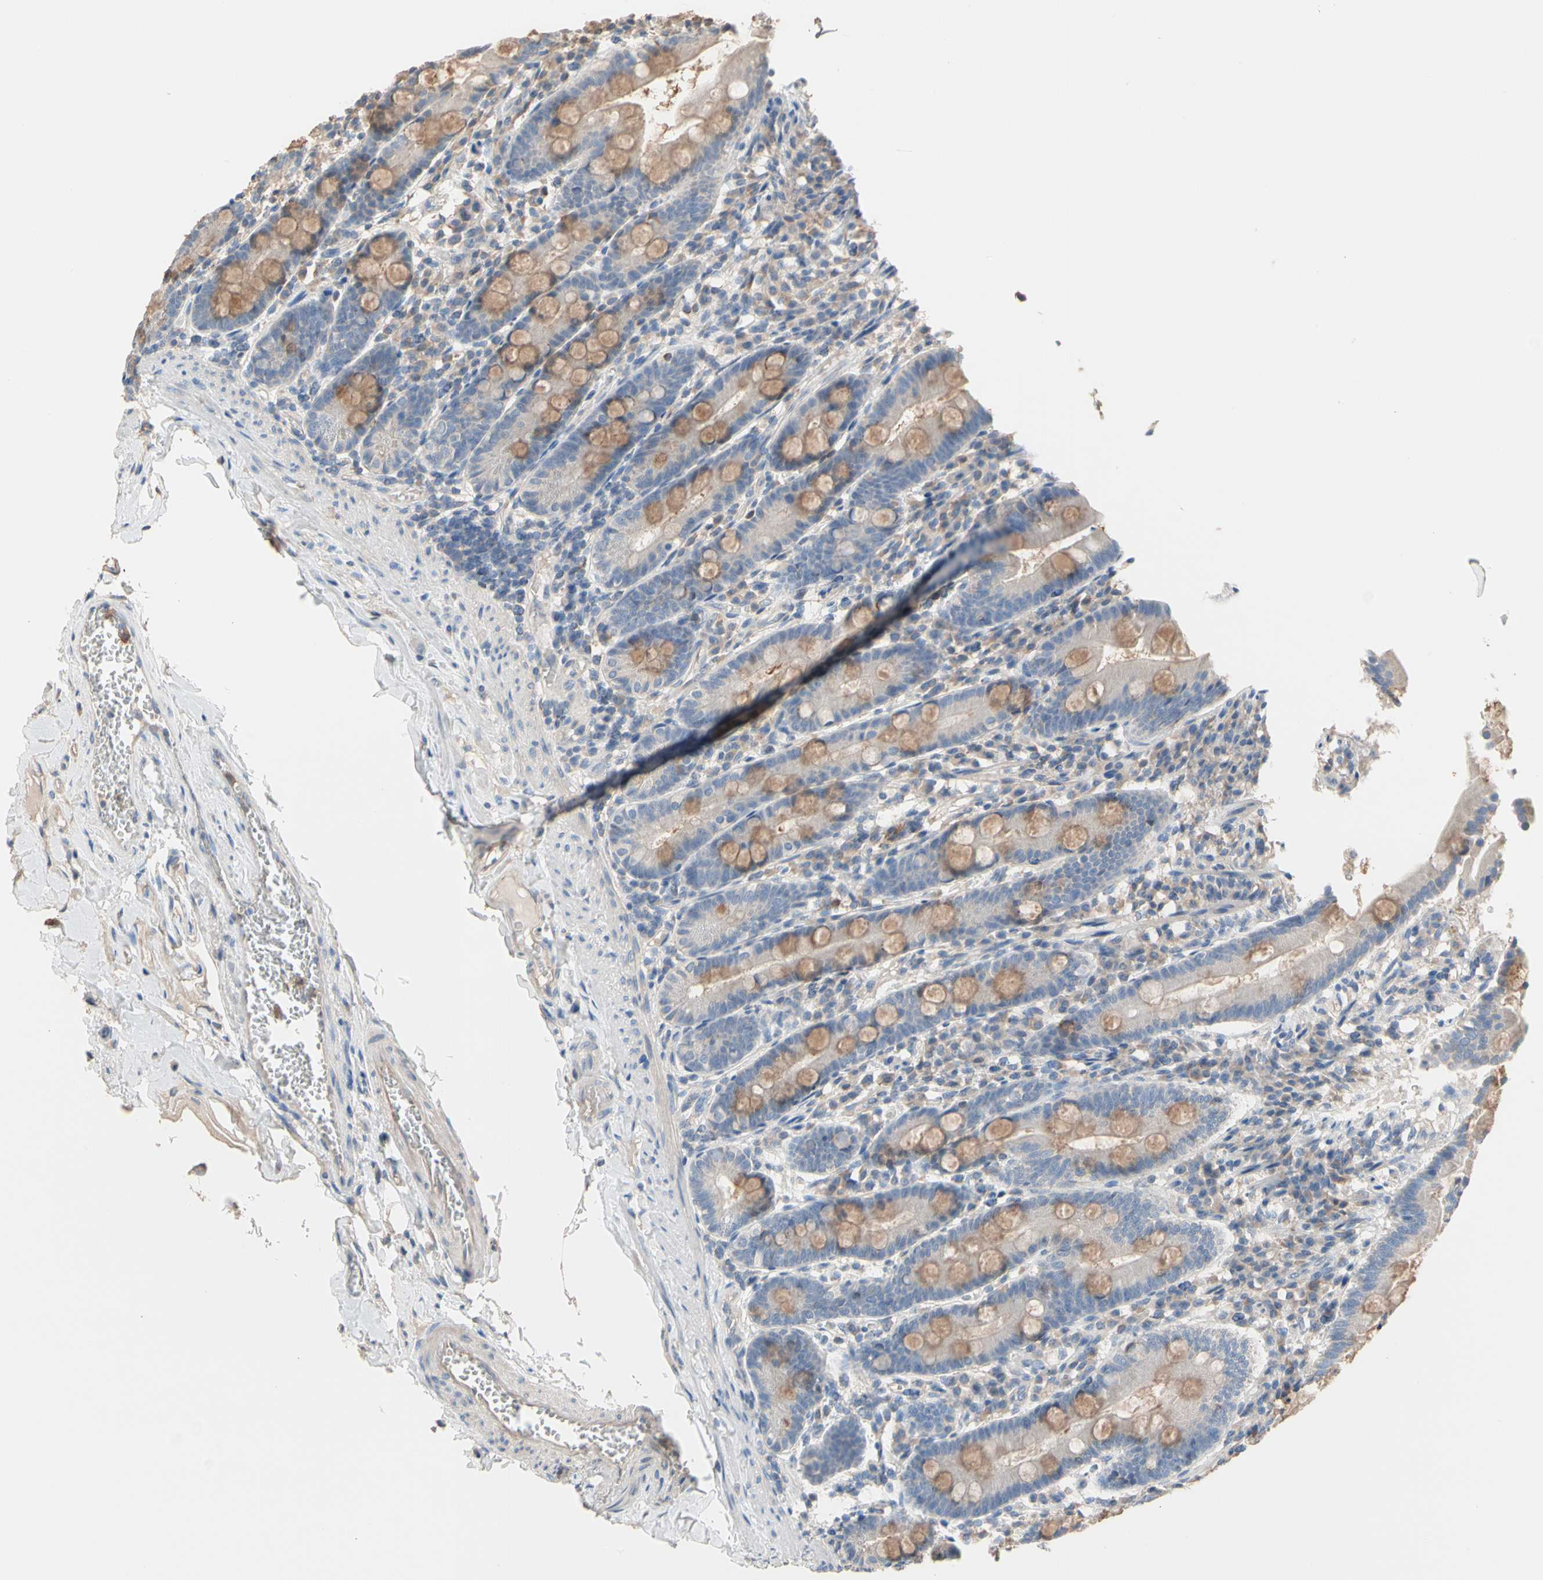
{"staining": {"intensity": "moderate", "quantity": "25%-75%", "location": "cytoplasmic/membranous"}, "tissue": "duodenum", "cell_type": "Glandular cells", "image_type": "normal", "snomed": [{"axis": "morphology", "description": "Normal tissue, NOS"}, {"axis": "topography", "description": "Duodenum"}], "caption": "Duodenum stained with a brown dye exhibits moderate cytoplasmic/membranous positive staining in approximately 25%-75% of glandular cells.", "gene": "BBOX1", "patient": {"sex": "male", "age": 50}}